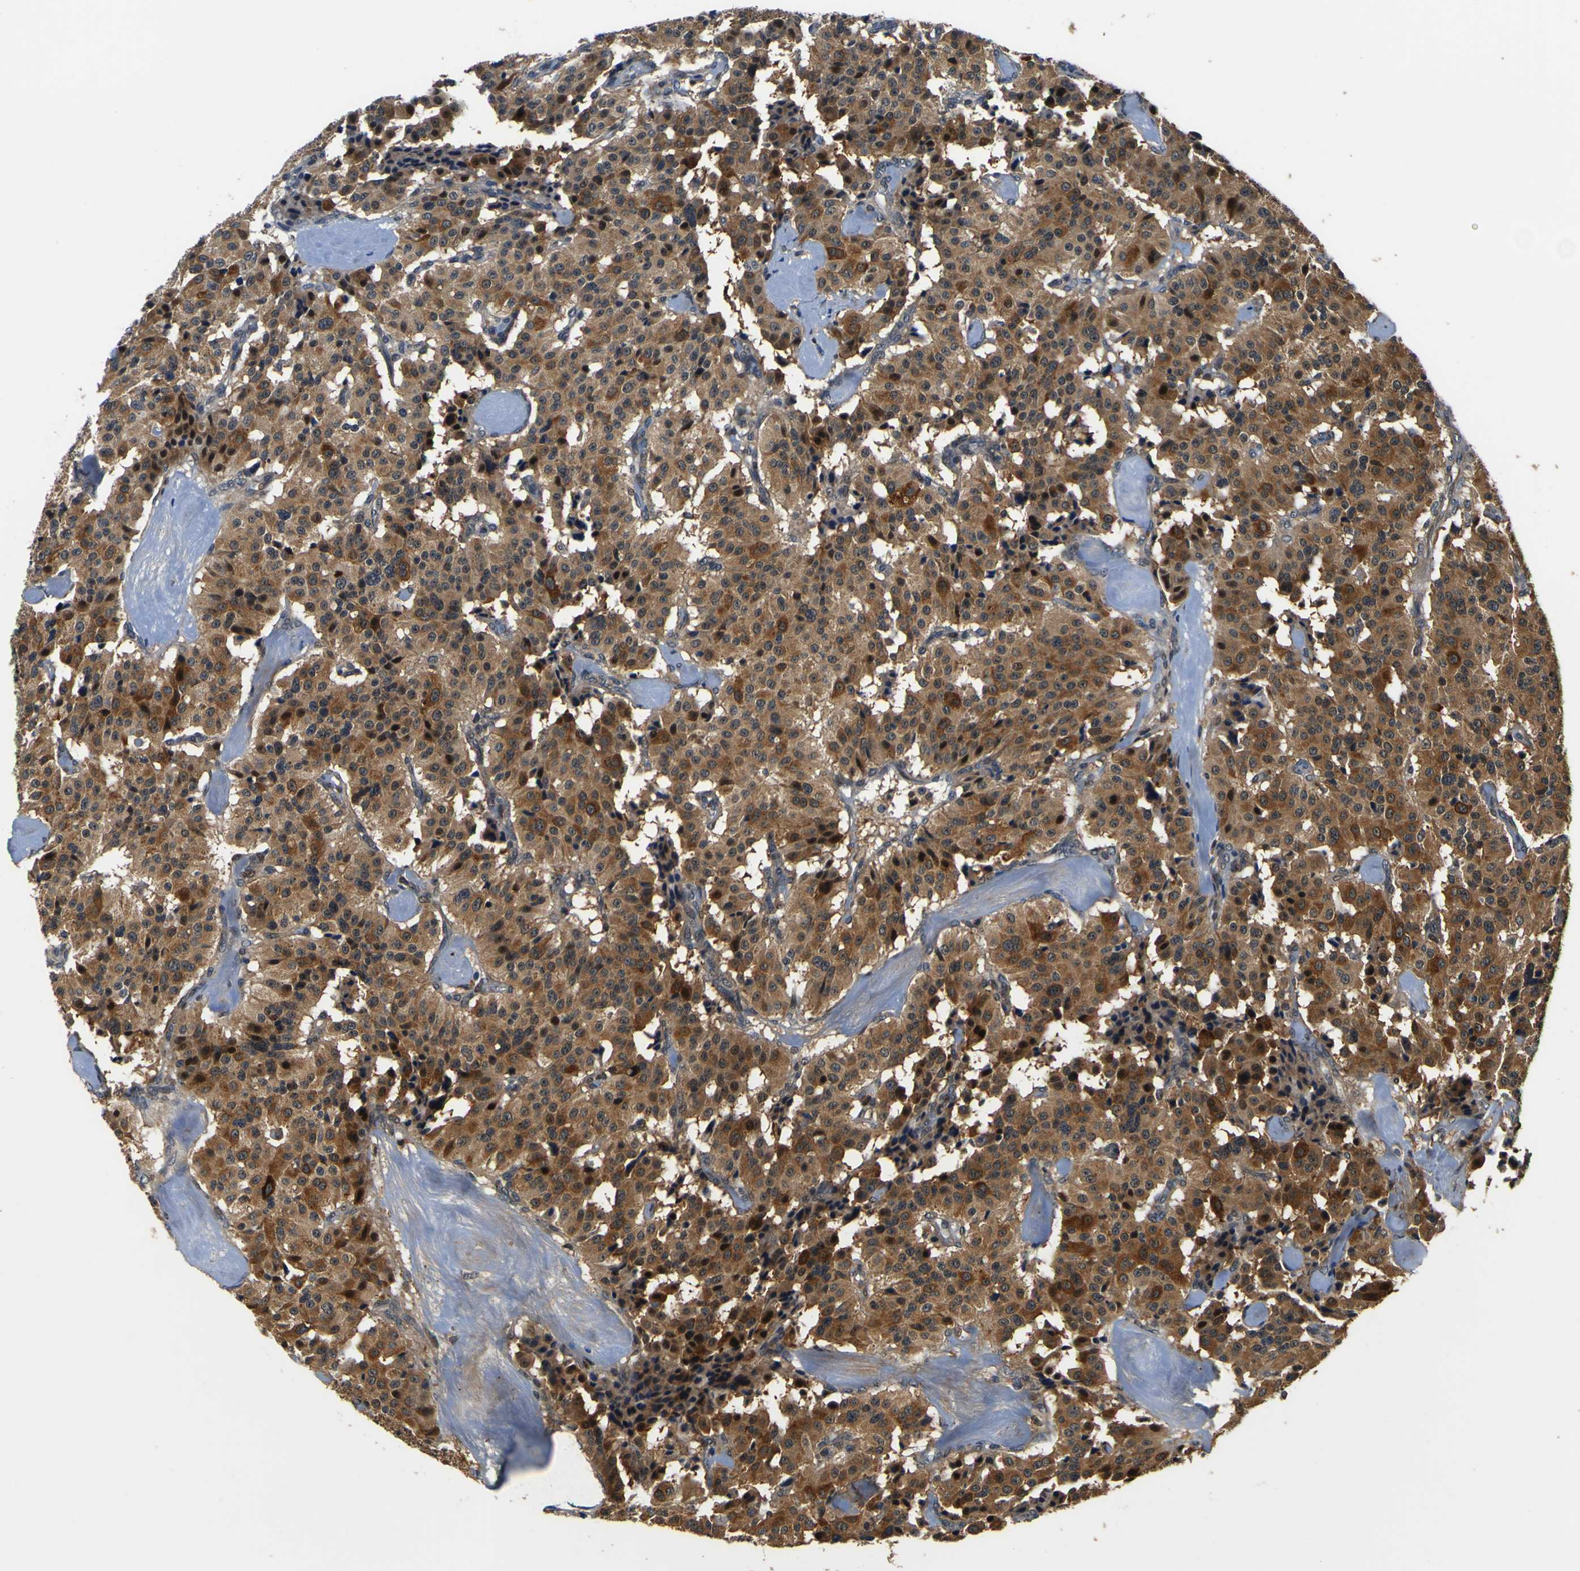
{"staining": {"intensity": "moderate", "quantity": ">75%", "location": "cytoplasmic/membranous,nuclear"}, "tissue": "carcinoid", "cell_type": "Tumor cells", "image_type": "cancer", "snomed": [{"axis": "morphology", "description": "Carcinoid, malignant, NOS"}, {"axis": "topography", "description": "Lung"}], "caption": "Moderate cytoplasmic/membranous and nuclear positivity is appreciated in approximately >75% of tumor cells in malignant carcinoid. (brown staining indicates protein expression, while blue staining denotes nuclei).", "gene": "LRP4", "patient": {"sex": "male", "age": 30}}